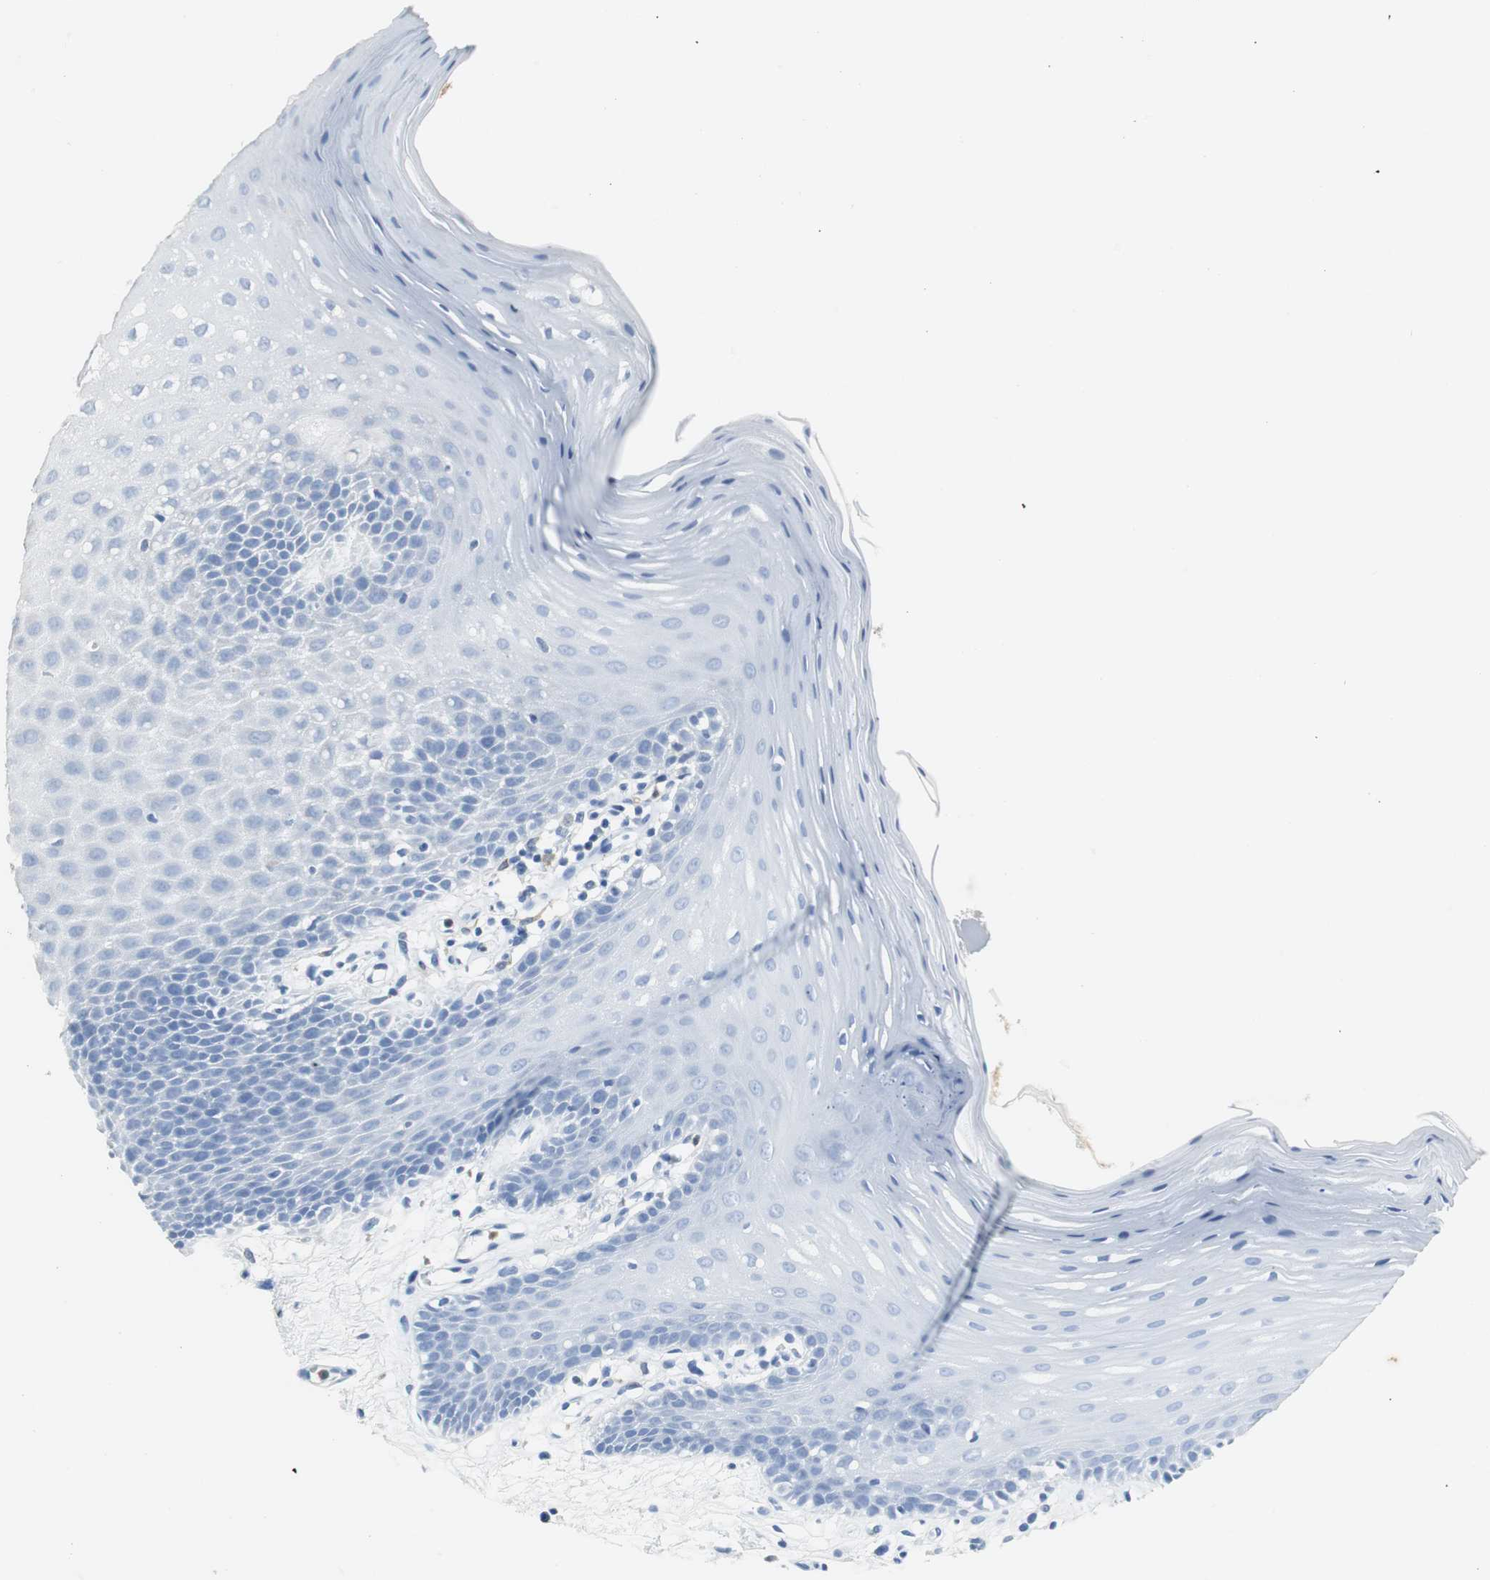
{"staining": {"intensity": "negative", "quantity": "none", "location": "none"}, "tissue": "oral mucosa", "cell_type": "Squamous epithelial cells", "image_type": "normal", "snomed": [{"axis": "morphology", "description": "Normal tissue, NOS"}, {"axis": "morphology", "description": "Squamous cell carcinoma, NOS"}, {"axis": "topography", "description": "Skeletal muscle"}, {"axis": "topography", "description": "Oral tissue"}, {"axis": "topography", "description": "Head-Neck"}], "caption": "Normal oral mucosa was stained to show a protein in brown. There is no significant positivity in squamous epithelial cells. Nuclei are stained in blue.", "gene": "NCF2", "patient": {"sex": "male", "age": 71}}